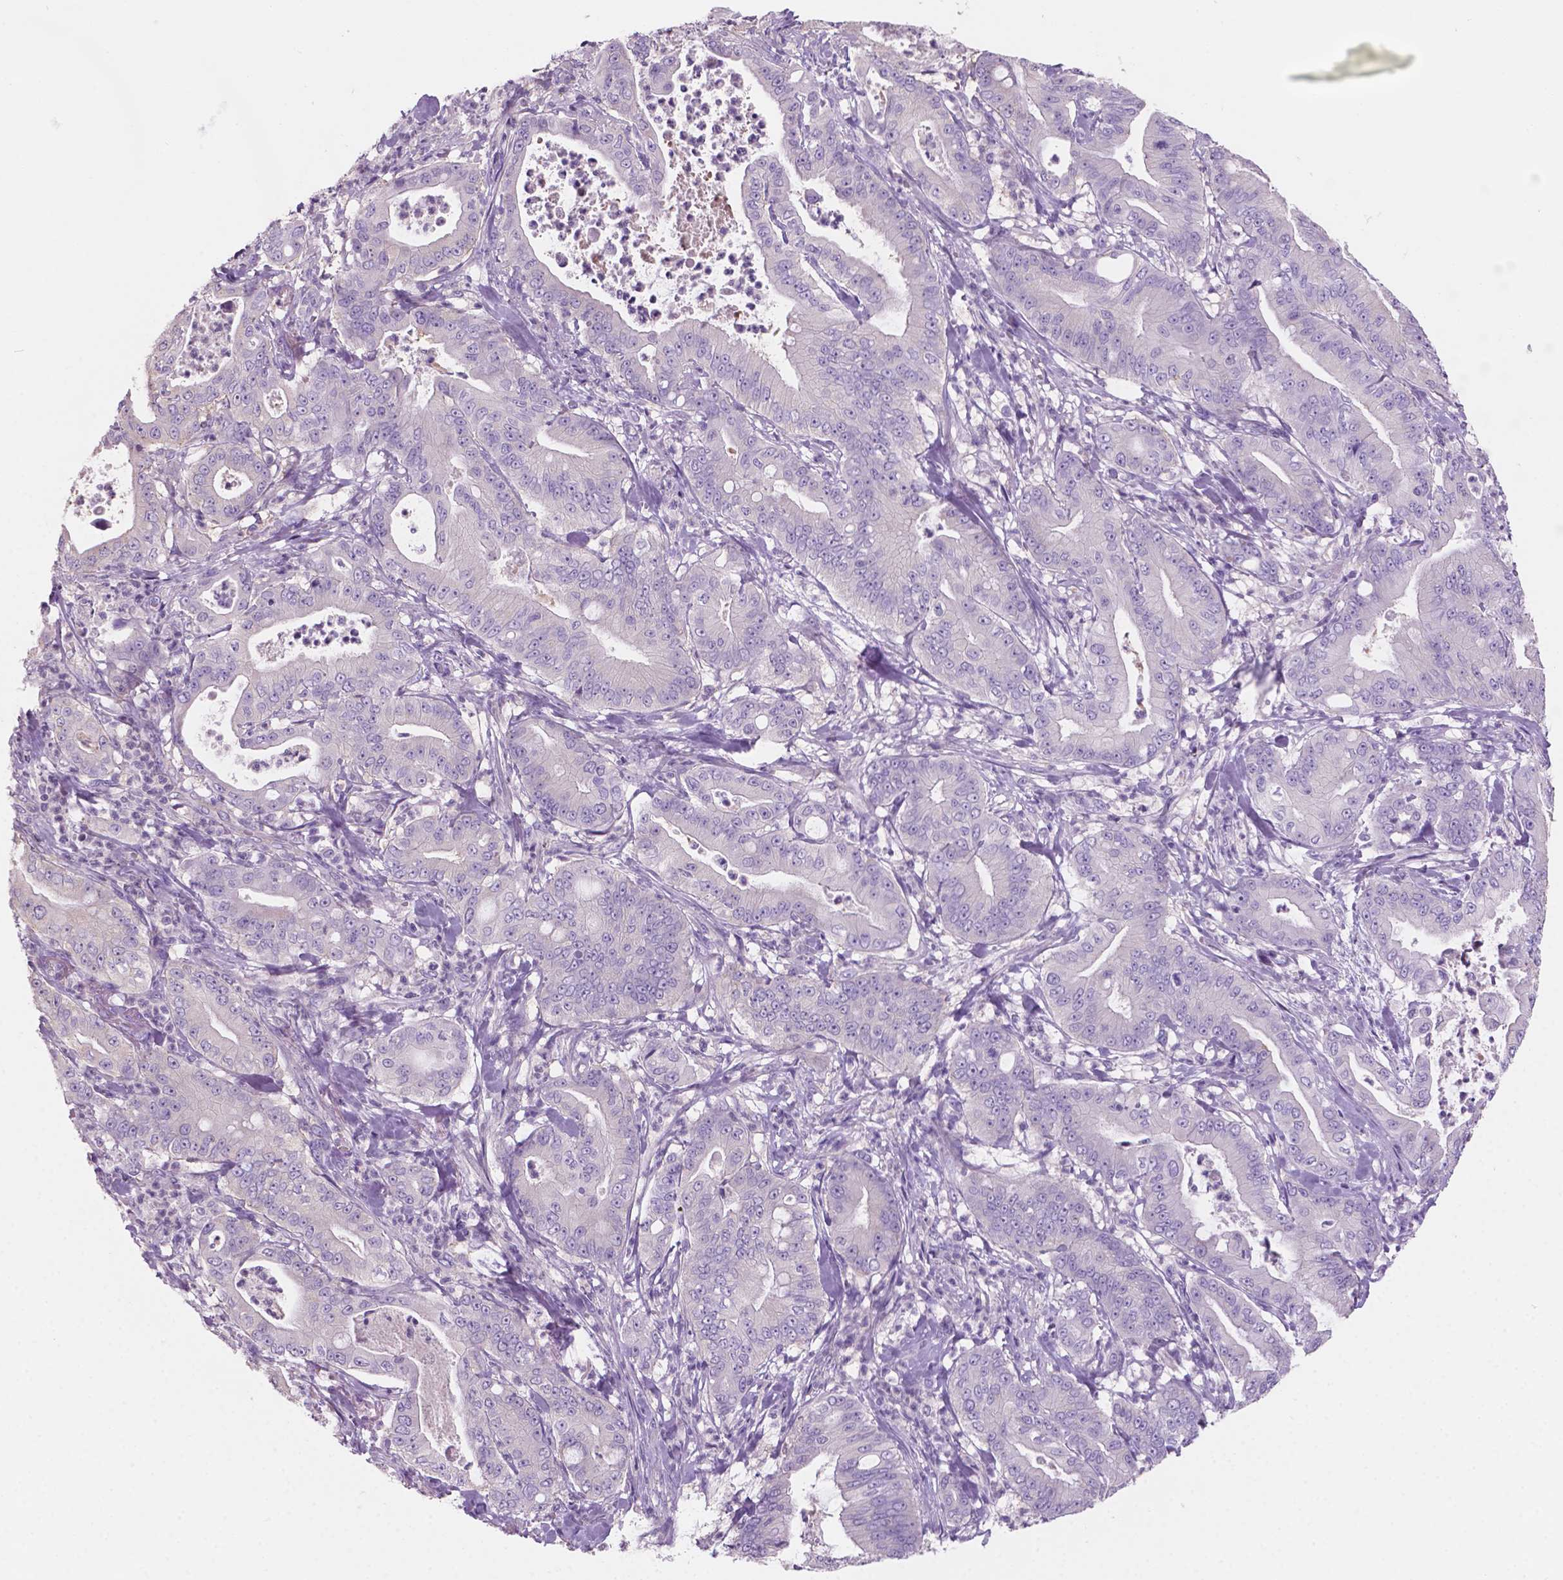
{"staining": {"intensity": "negative", "quantity": "none", "location": "none"}, "tissue": "pancreatic cancer", "cell_type": "Tumor cells", "image_type": "cancer", "snomed": [{"axis": "morphology", "description": "Adenocarcinoma, NOS"}, {"axis": "topography", "description": "Pancreas"}], "caption": "Pancreatic cancer stained for a protein using immunohistochemistry (IHC) demonstrates no positivity tumor cells.", "gene": "SBSN", "patient": {"sex": "male", "age": 71}}